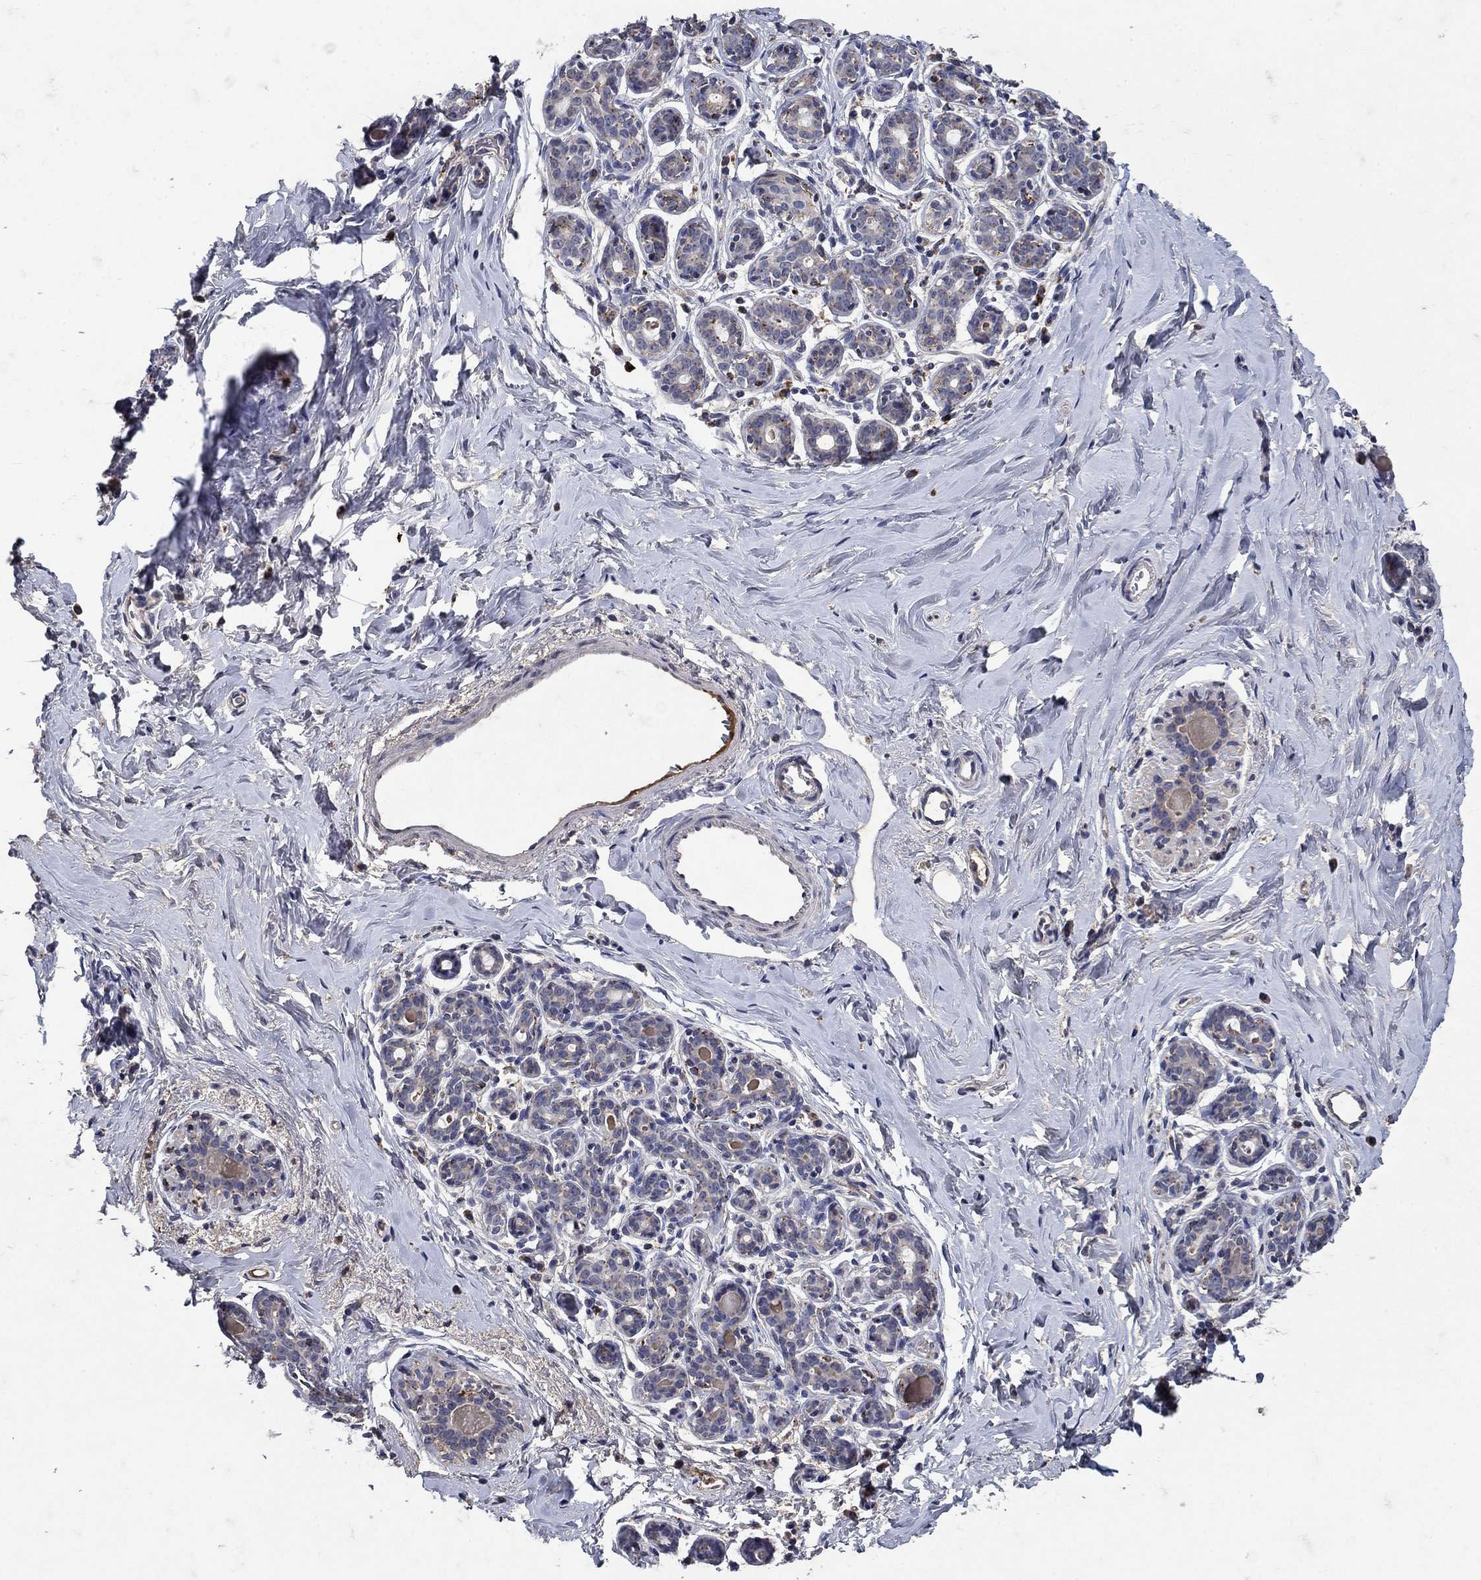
{"staining": {"intensity": "negative", "quantity": "none", "location": "none"}, "tissue": "breast", "cell_type": "Adipocytes", "image_type": "normal", "snomed": [{"axis": "morphology", "description": "Normal tissue, NOS"}, {"axis": "topography", "description": "Skin"}, {"axis": "topography", "description": "Breast"}], "caption": "This image is of normal breast stained with IHC to label a protein in brown with the nuclei are counter-stained blue. There is no staining in adipocytes.", "gene": "NPC2", "patient": {"sex": "female", "age": 43}}